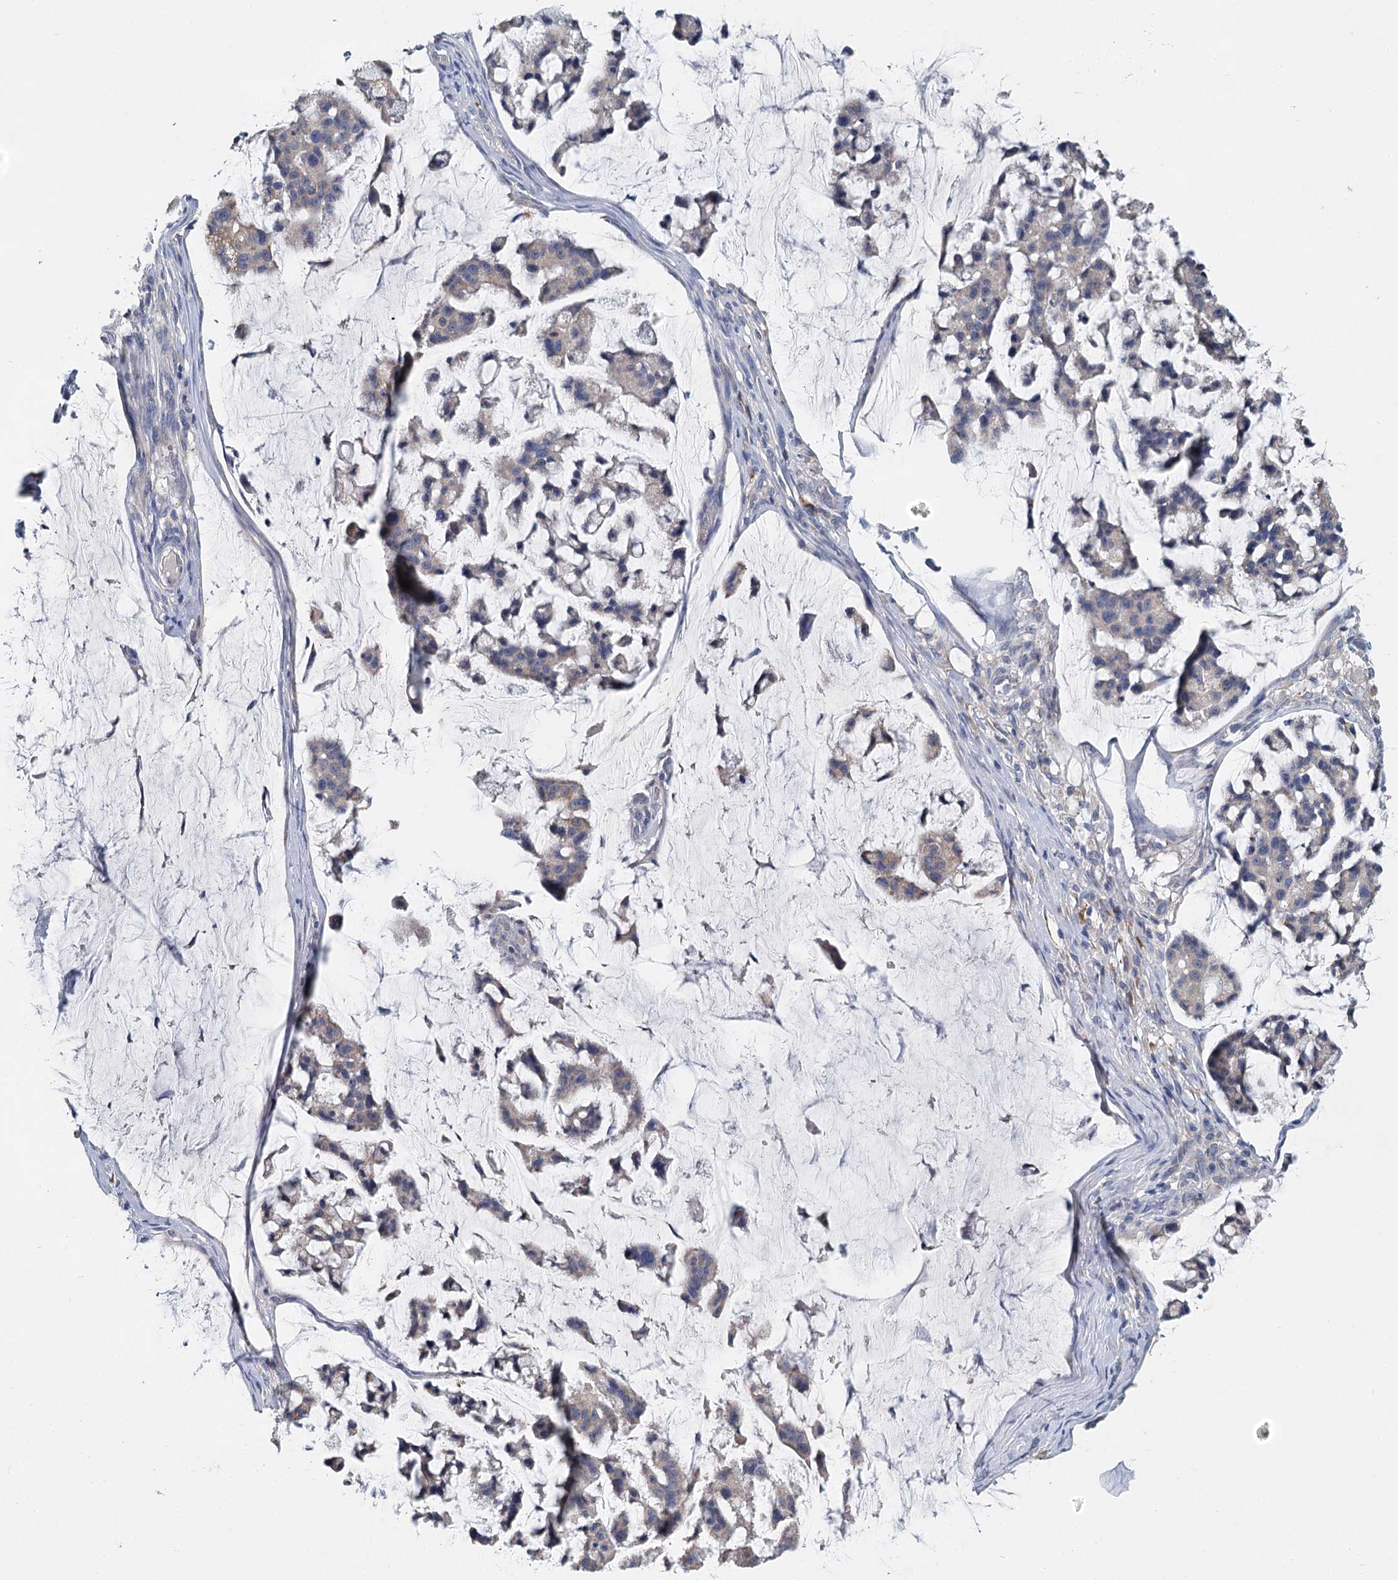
{"staining": {"intensity": "negative", "quantity": "none", "location": "none"}, "tissue": "stomach cancer", "cell_type": "Tumor cells", "image_type": "cancer", "snomed": [{"axis": "morphology", "description": "Adenocarcinoma, NOS"}, {"axis": "topography", "description": "Stomach, lower"}], "caption": "Immunohistochemistry image of neoplastic tissue: stomach adenocarcinoma stained with DAB (3,3'-diaminobenzidine) reveals no significant protein staining in tumor cells.", "gene": "ANKRD16", "patient": {"sex": "male", "age": 67}}